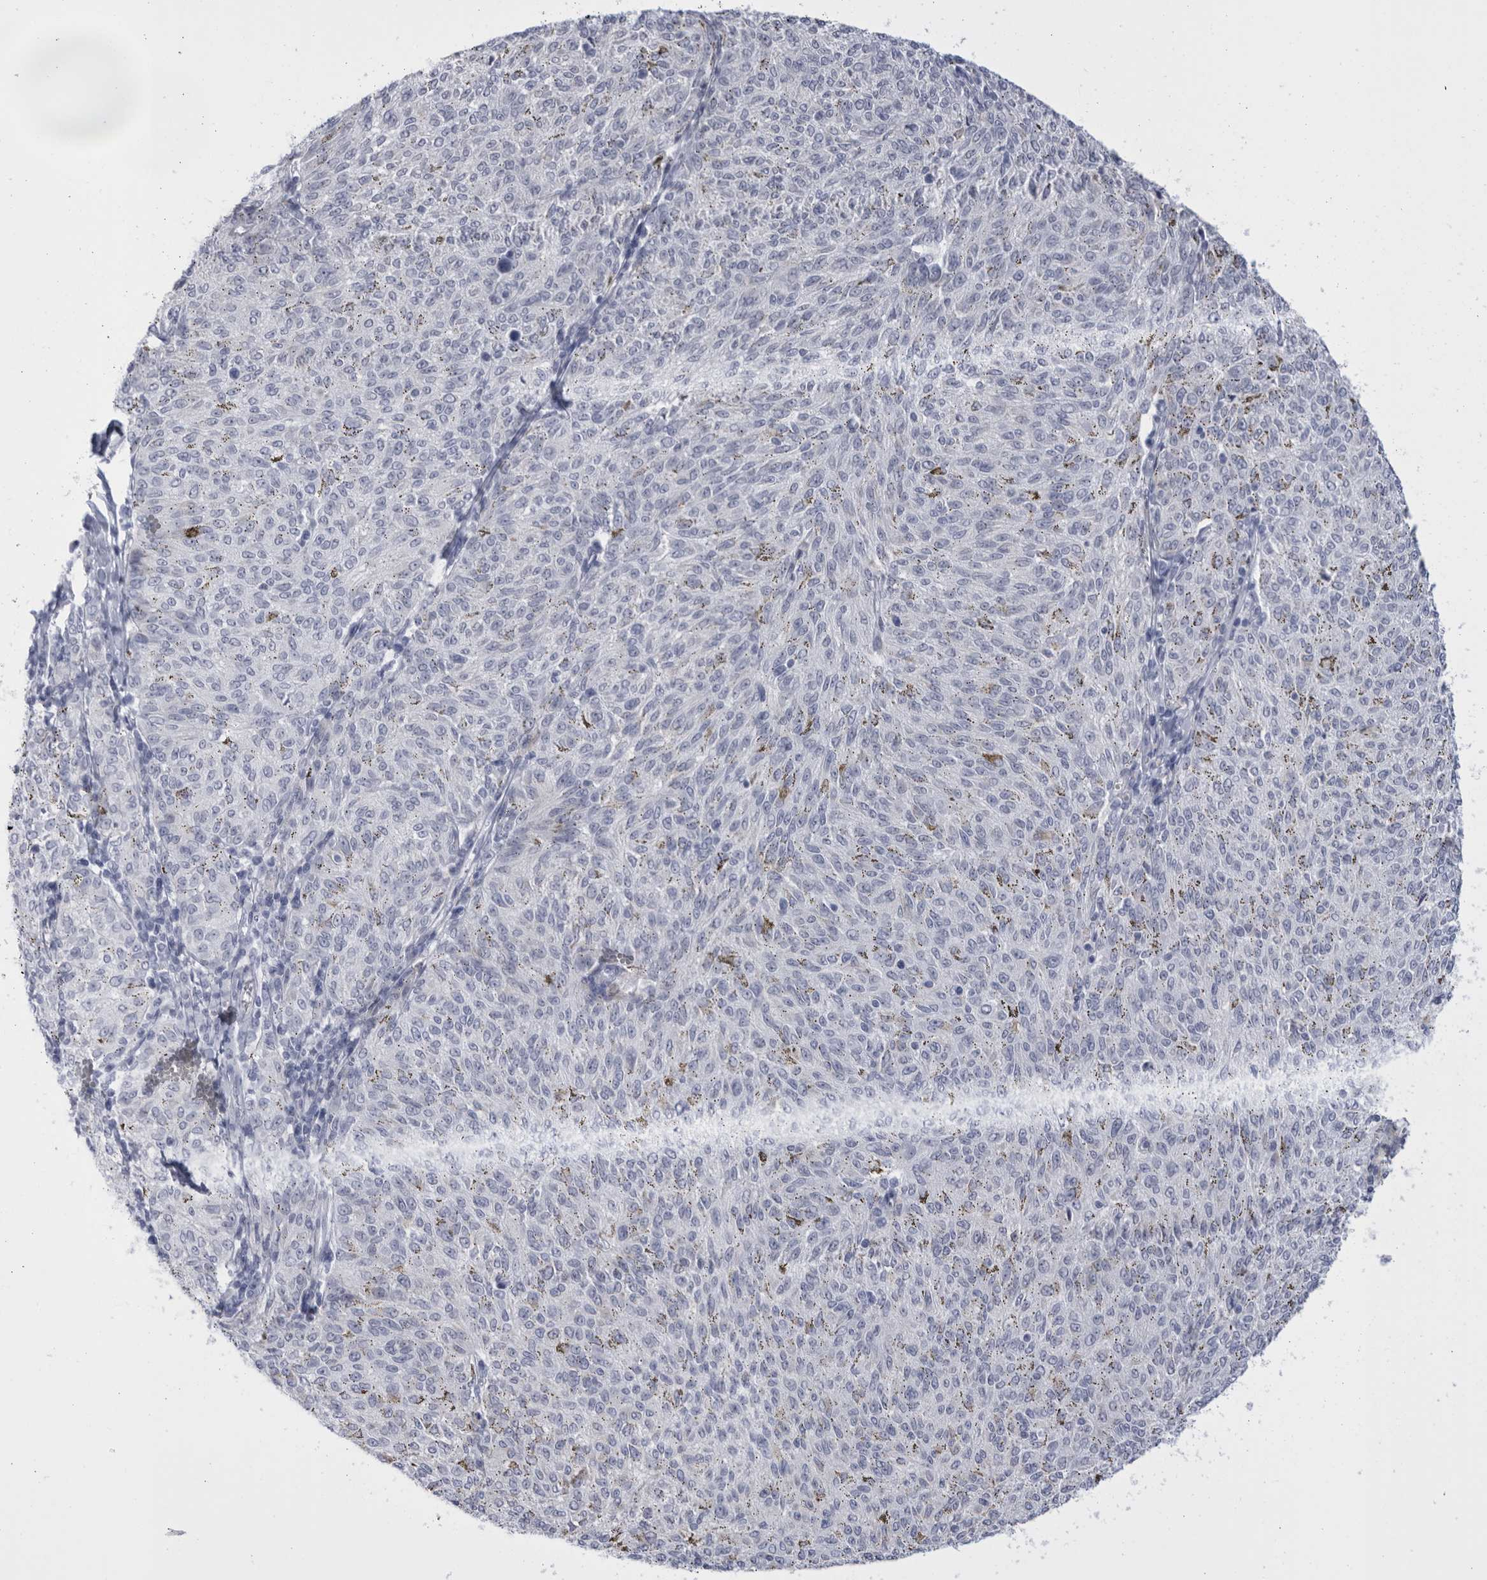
{"staining": {"intensity": "negative", "quantity": "none", "location": "none"}, "tissue": "melanoma", "cell_type": "Tumor cells", "image_type": "cancer", "snomed": [{"axis": "morphology", "description": "Malignant melanoma, NOS"}, {"axis": "topography", "description": "Skin"}], "caption": "Immunohistochemistry micrograph of human melanoma stained for a protein (brown), which reveals no staining in tumor cells.", "gene": "CCDC181", "patient": {"sex": "female", "age": 72}}